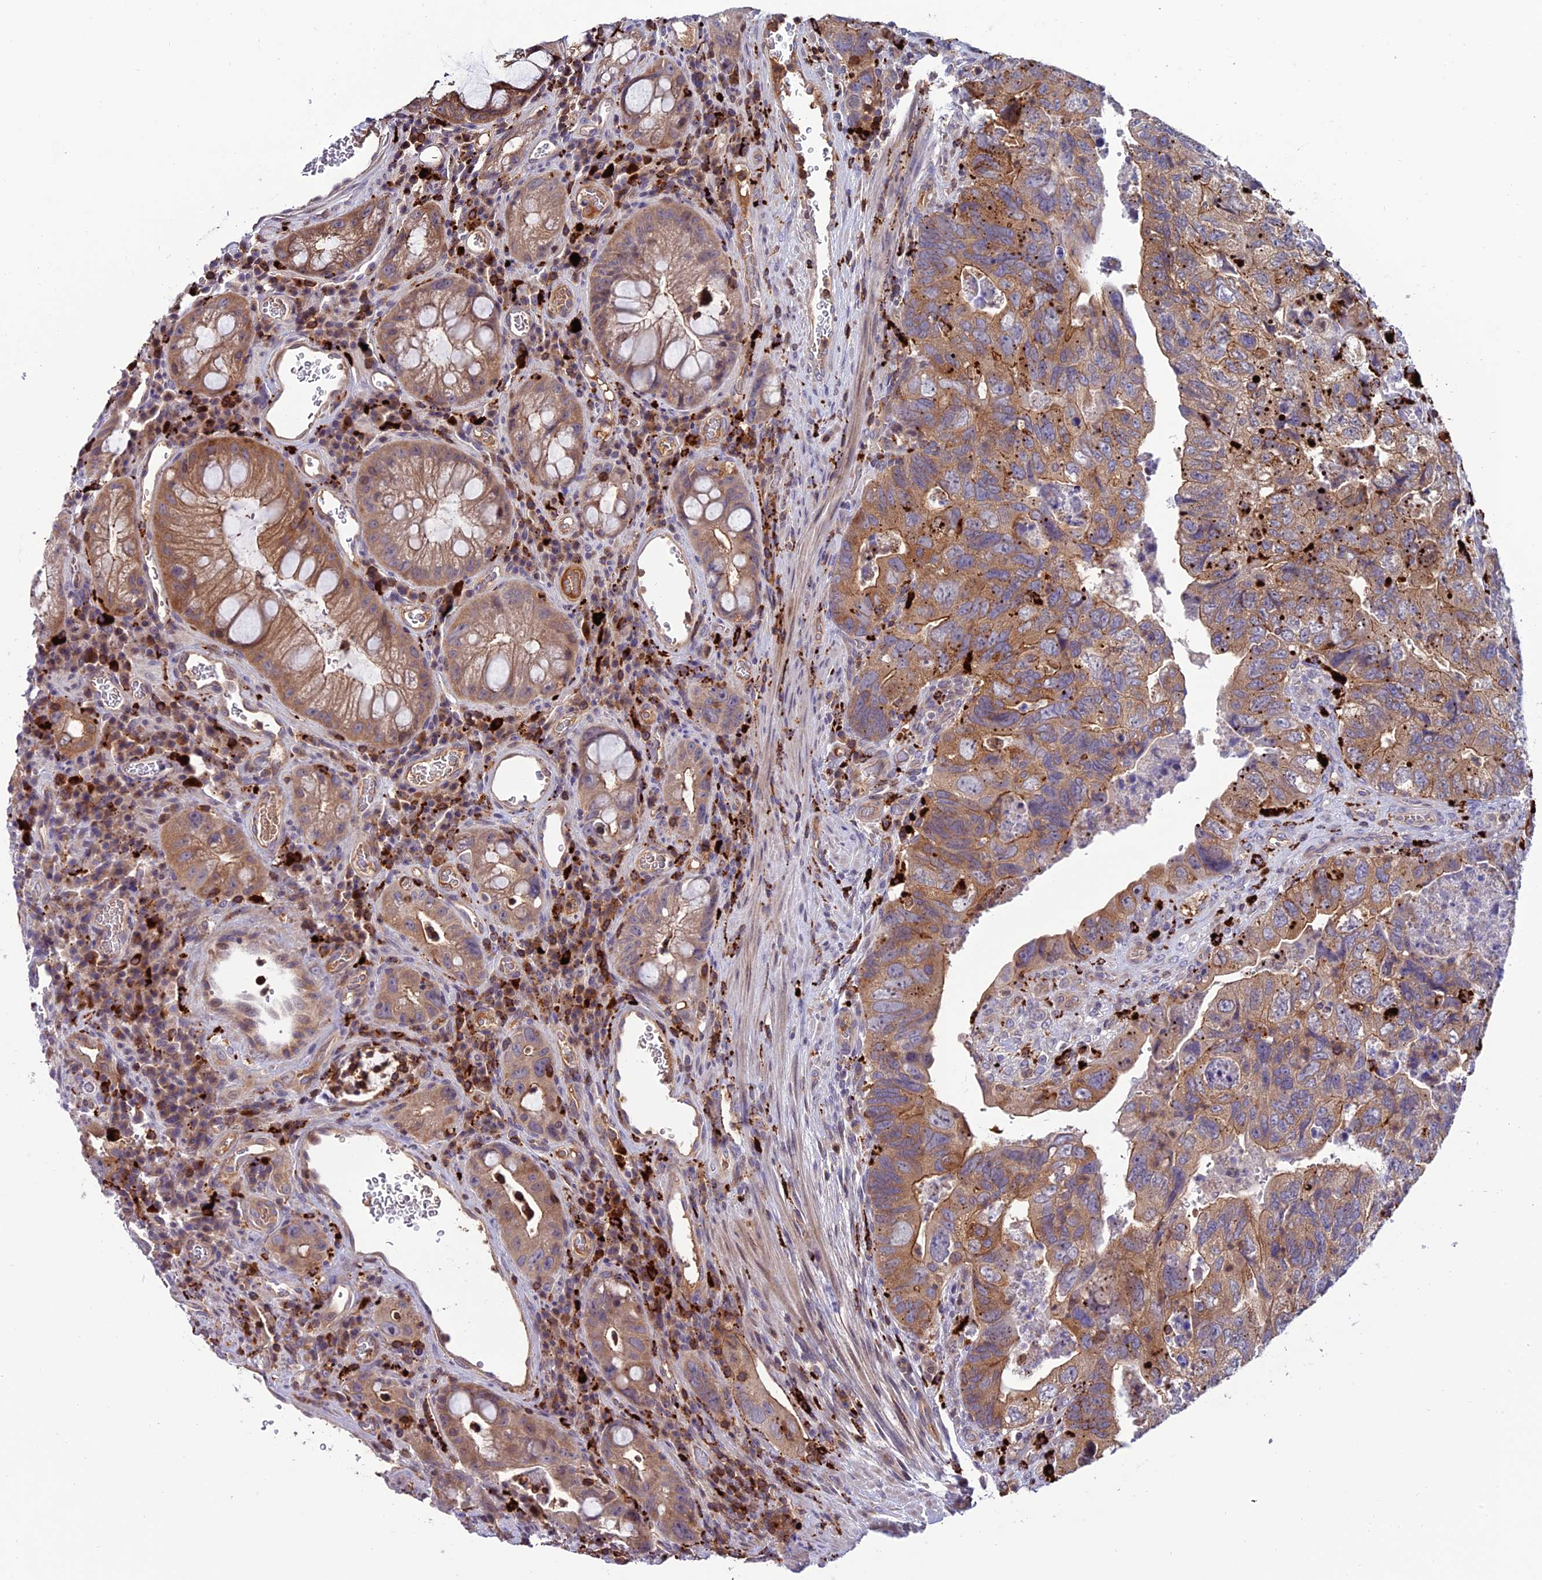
{"staining": {"intensity": "moderate", "quantity": ">75%", "location": "cytoplasmic/membranous"}, "tissue": "colorectal cancer", "cell_type": "Tumor cells", "image_type": "cancer", "snomed": [{"axis": "morphology", "description": "Adenocarcinoma, NOS"}, {"axis": "topography", "description": "Rectum"}], "caption": "Immunohistochemical staining of human adenocarcinoma (colorectal) demonstrates medium levels of moderate cytoplasmic/membranous expression in about >75% of tumor cells.", "gene": "ARHGEF18", "patient": {"sex": "male", "age": 63}}